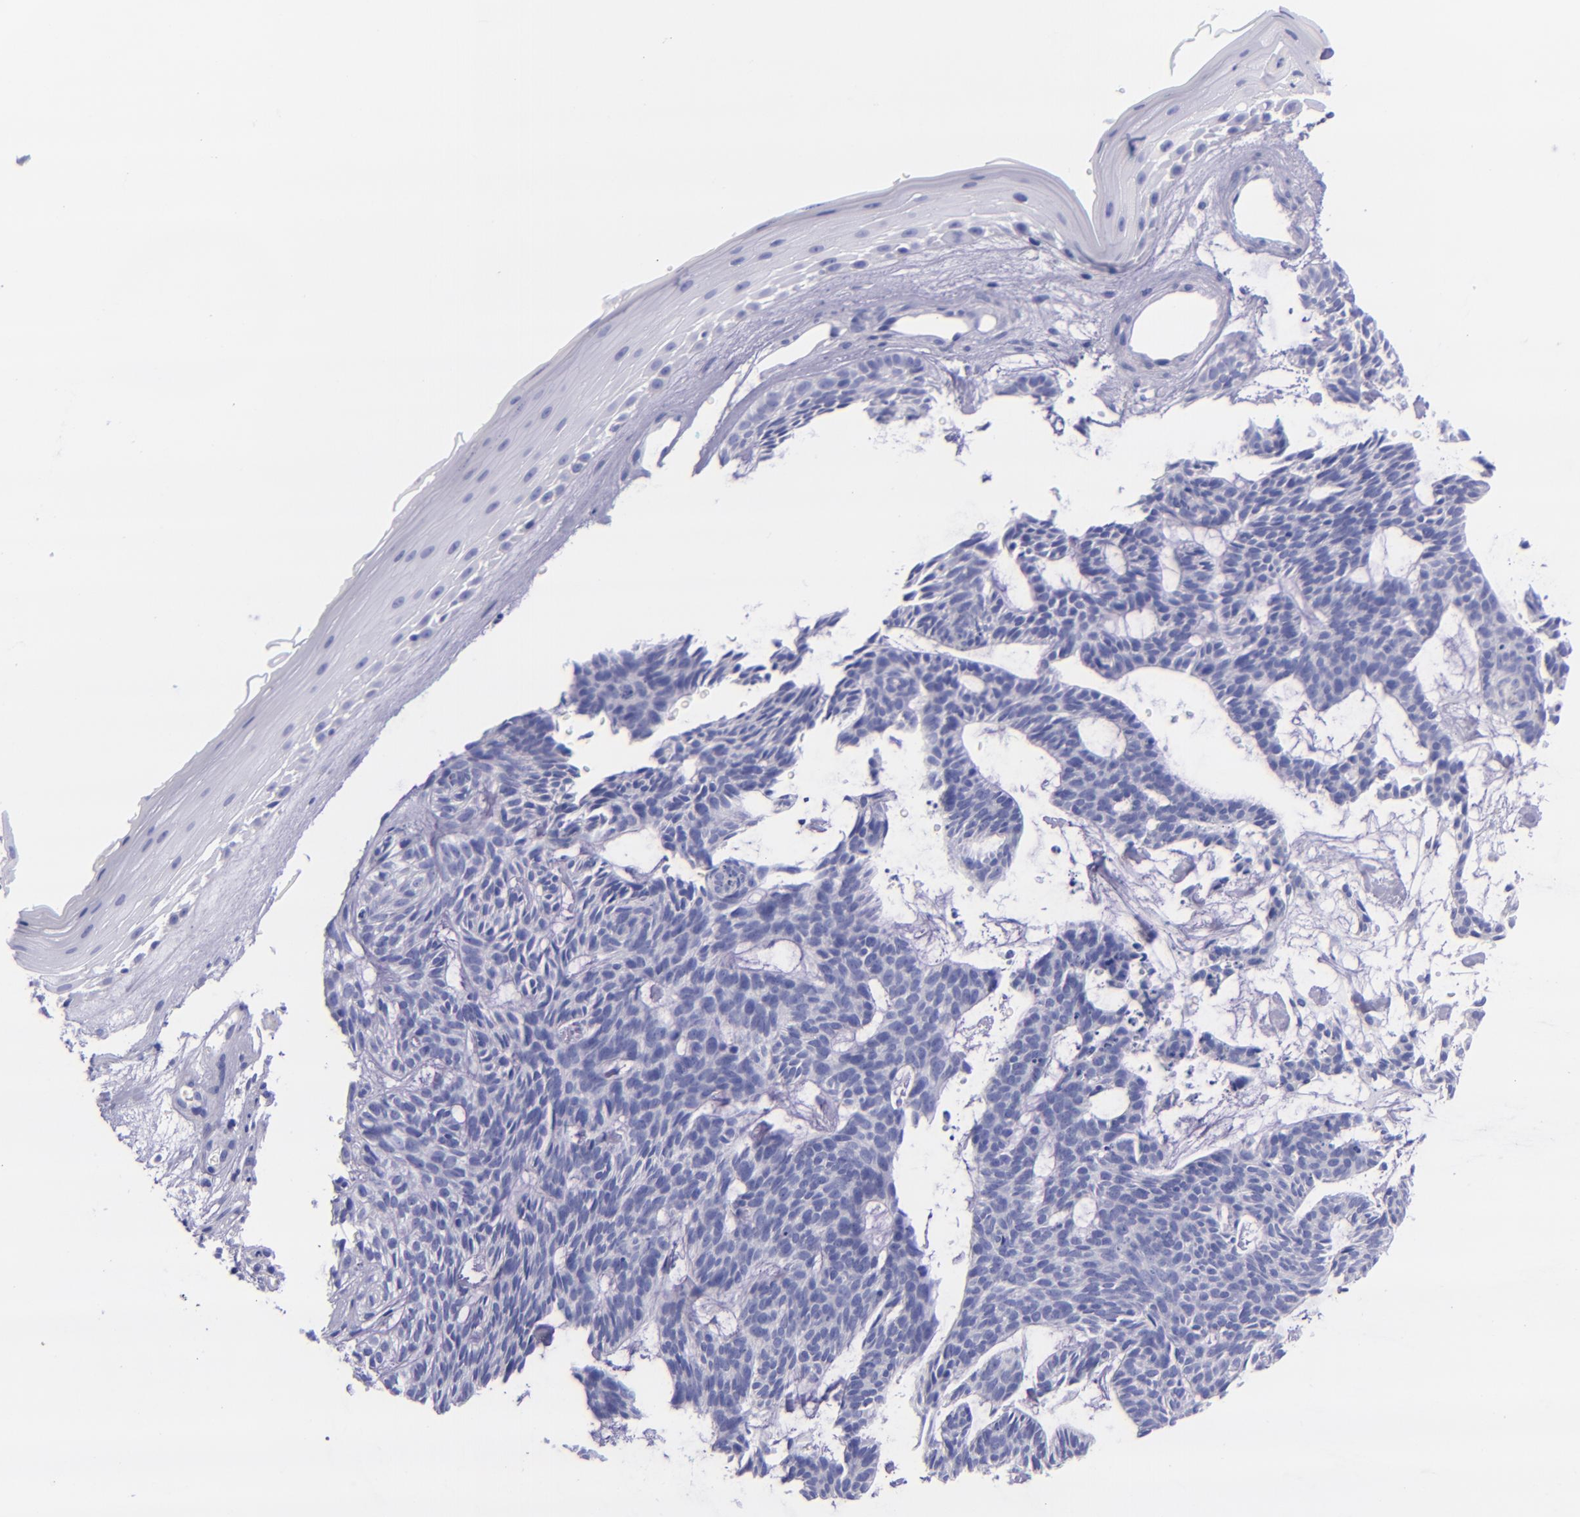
{"staining": {"intensity": "negative", "quantity": "none", "location": "none"}, "tissue": "skin cancer", "cell_type": "Tumor cells", "image_type": "cancer", "snomed": [{"axis": "morphology", "description": "Basal cell carcinoma"}, {"axis": "topography", "description": "Skin"}], "caption": "Immunohistochemistry photomicrograph of skin cancer (basal cell carcinoma) stained for a protein (brown), which exhibits no positivity in tumor cells.", "gene": "LAG3", "patient": {"sex": "male", "age": 75}}